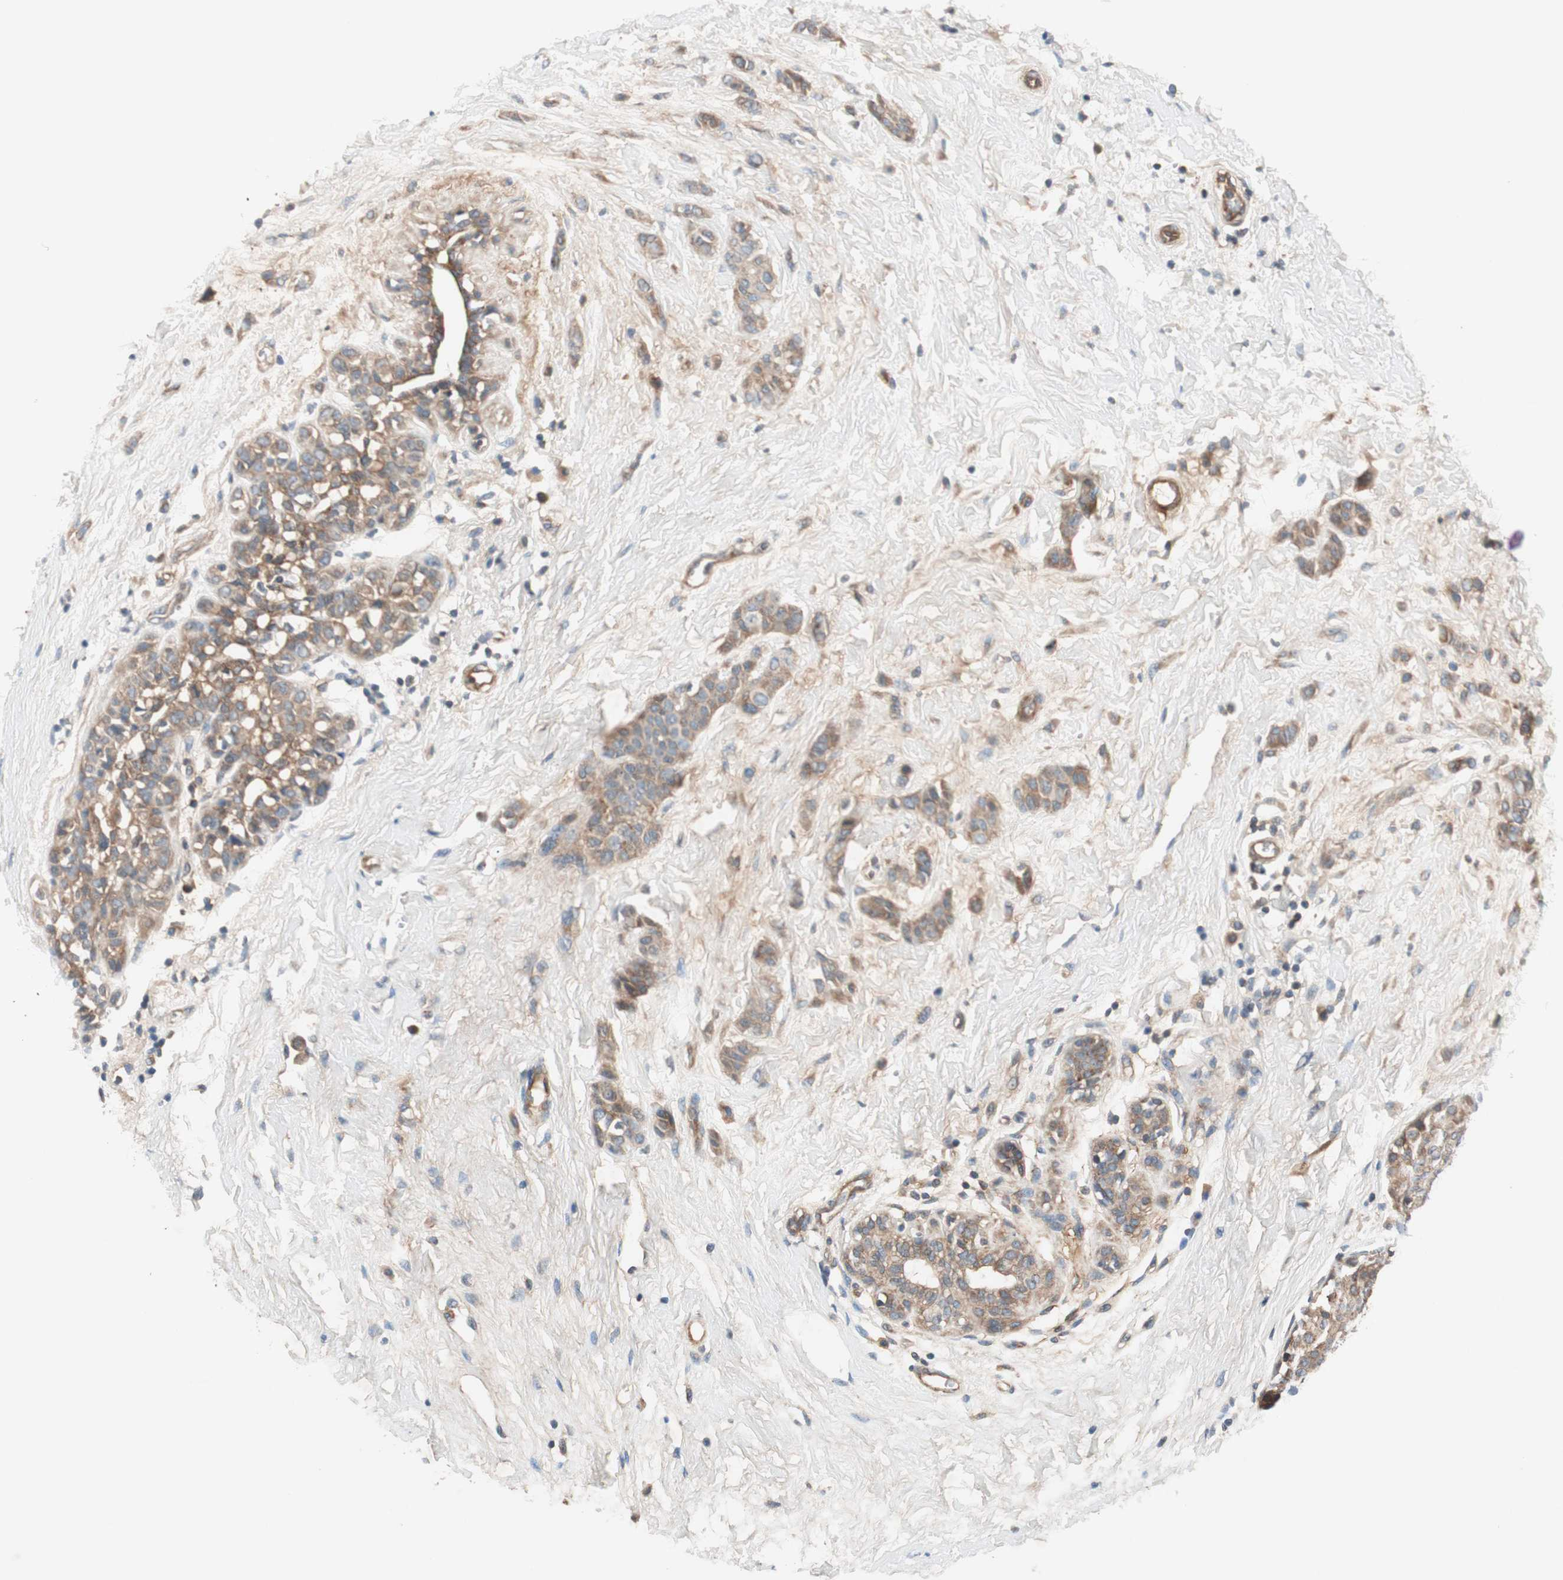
{"staining": {"intensity": "moderate", "quantity": ">75%", "location": "cytoplasmic/membranous"}, "tissue": "breast cancer", "cell_type": "Tumor cells", "image_type": "cancer", "snomed": [{"axis": "morphology", "description": "Lobular carcinoma, in situ"}, {"axis": "morphology", "description": "Lobular carcinoma"}, {"axis": "topography", "description": "Breast"}], "caption": "Lobular carcinoma in situ (breast) stained for a protein demonstrates moderate cytoplasmic/membranous positivity in tumor cells.", "gene": "HPN", "patient": {"sex": "female", "age": 41}}